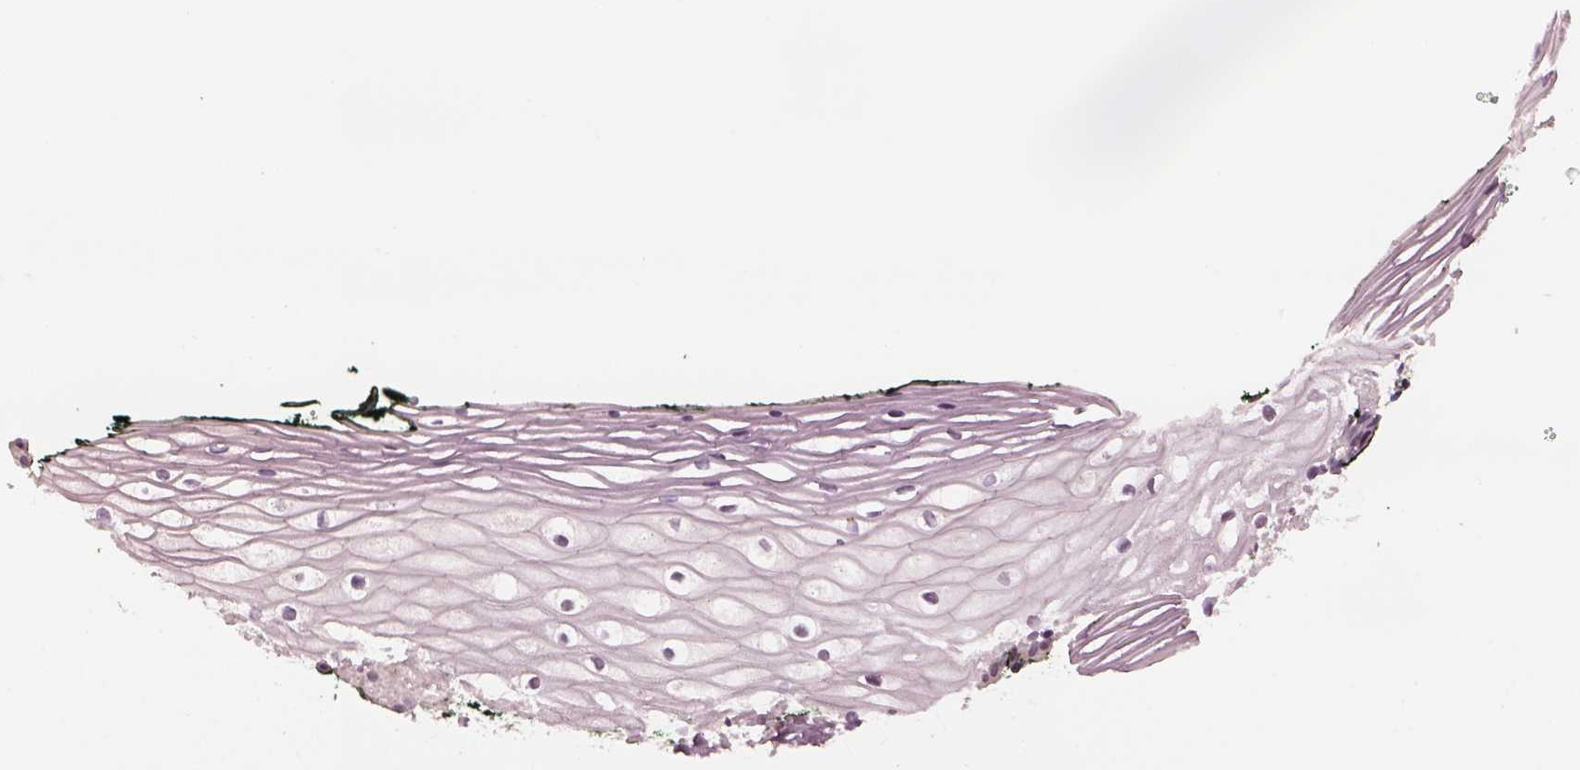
{"staining": {"intensity": "weak", "quantity": "<25%", "location": "cytoplasmic/membranous"}, "tissue": "vagina", "cell_type": "Squamous epithelial cells", "image_type": "normal", "snomed": [{"axis": "morphology", "description": "Normal tissue, NOS"}, {"axis": "topography", "description": "Vagina"}], "caption": "This is an immunohistochemistry (IHC) micrograph of normal vagina. There is no expression in squamous epithelial cells.", "gene": "SAXO1", "patient": {"sex": "female", "age": 47}}